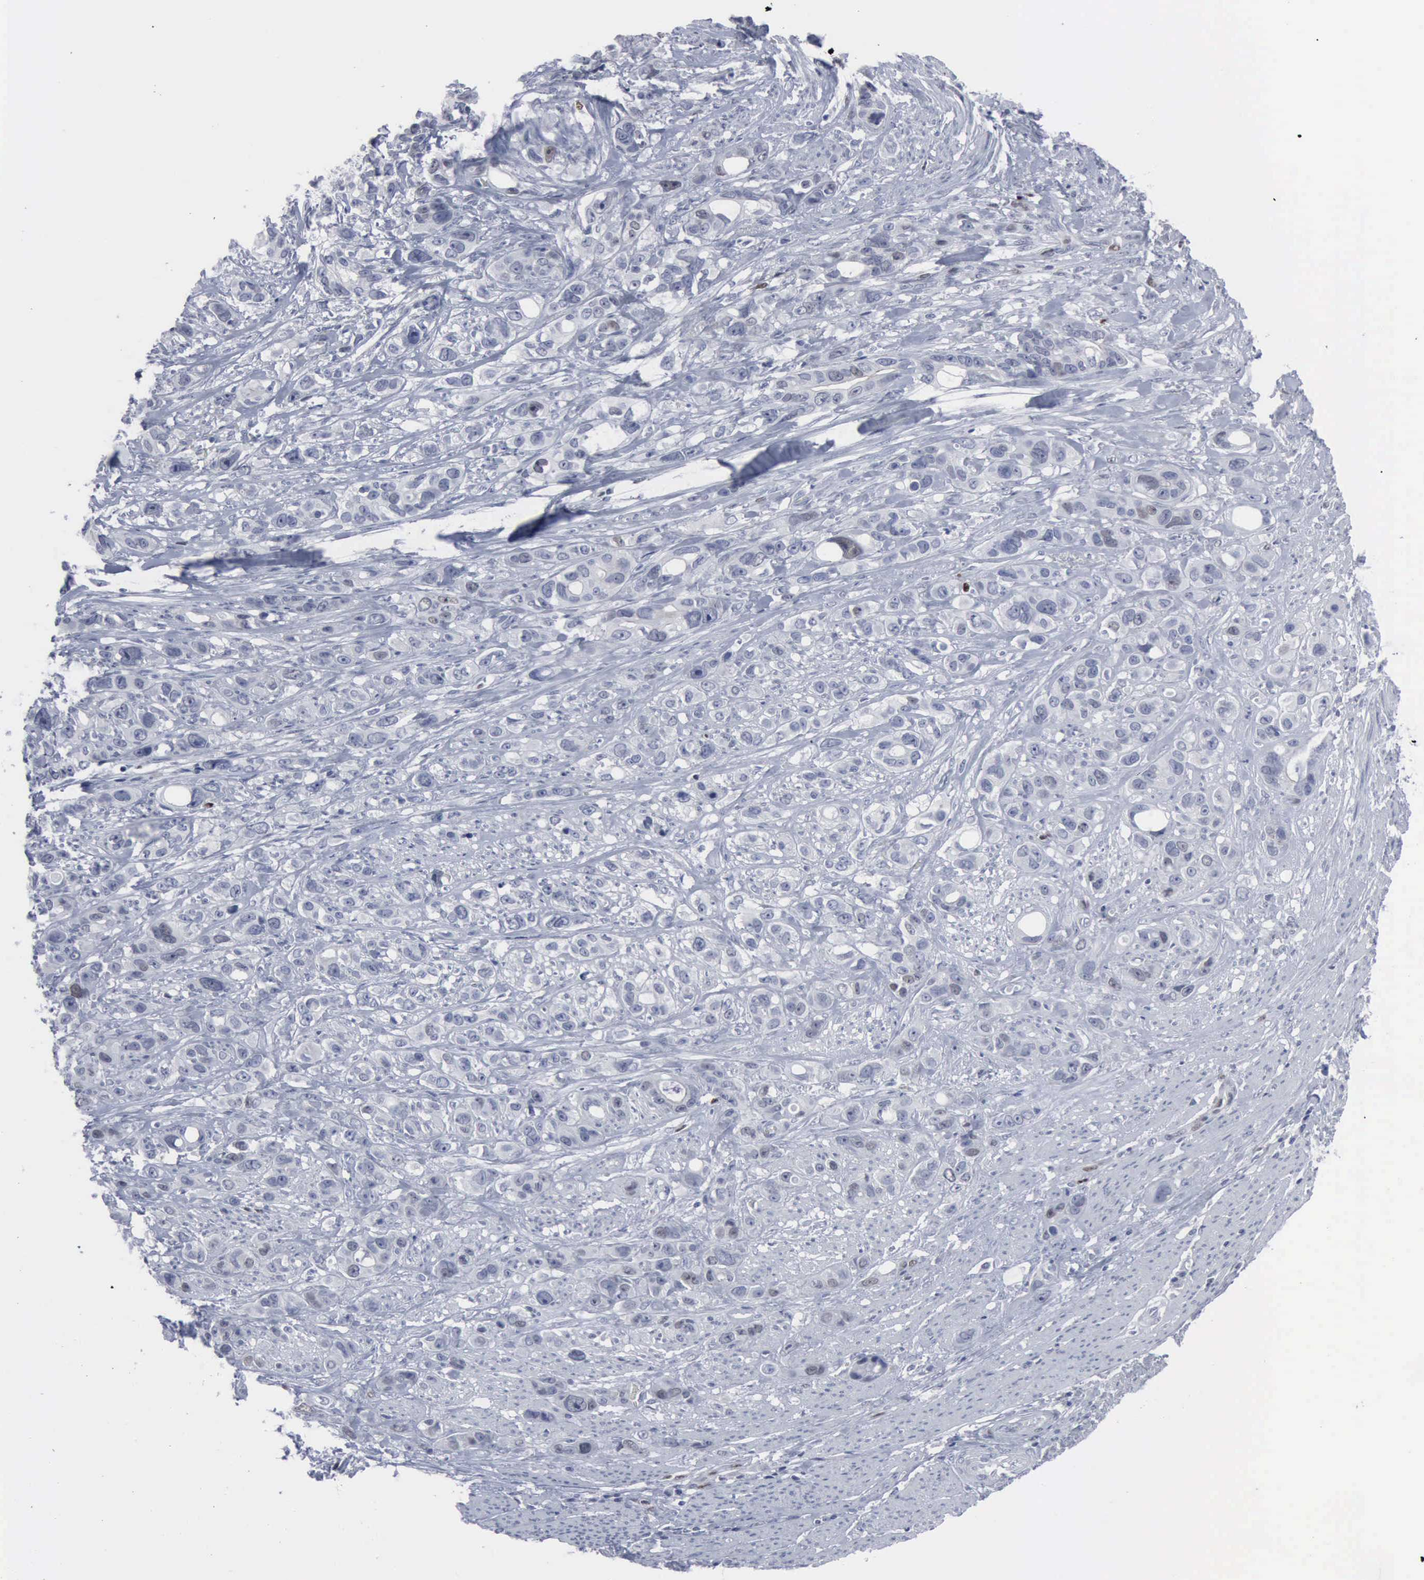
{"staining": {"intensity": "weak", "quantity": "<25%", "location": "nuclear"}, "tissue": "stomach cancer", "cell_type": "Tumor cells", "image_type": "cancer", "snomed": [{"axis": "morphology", "description": "Adenocarcinoma, NOS"}, {"axis": "topography", "description": "Stomach, upper"}], "caption": "An image of human stomach cancer (adenocarcinoma) is negative for staining in tumor cells.", "gene": "MCM5", "patient": {"sex": "male", "age": 47}}